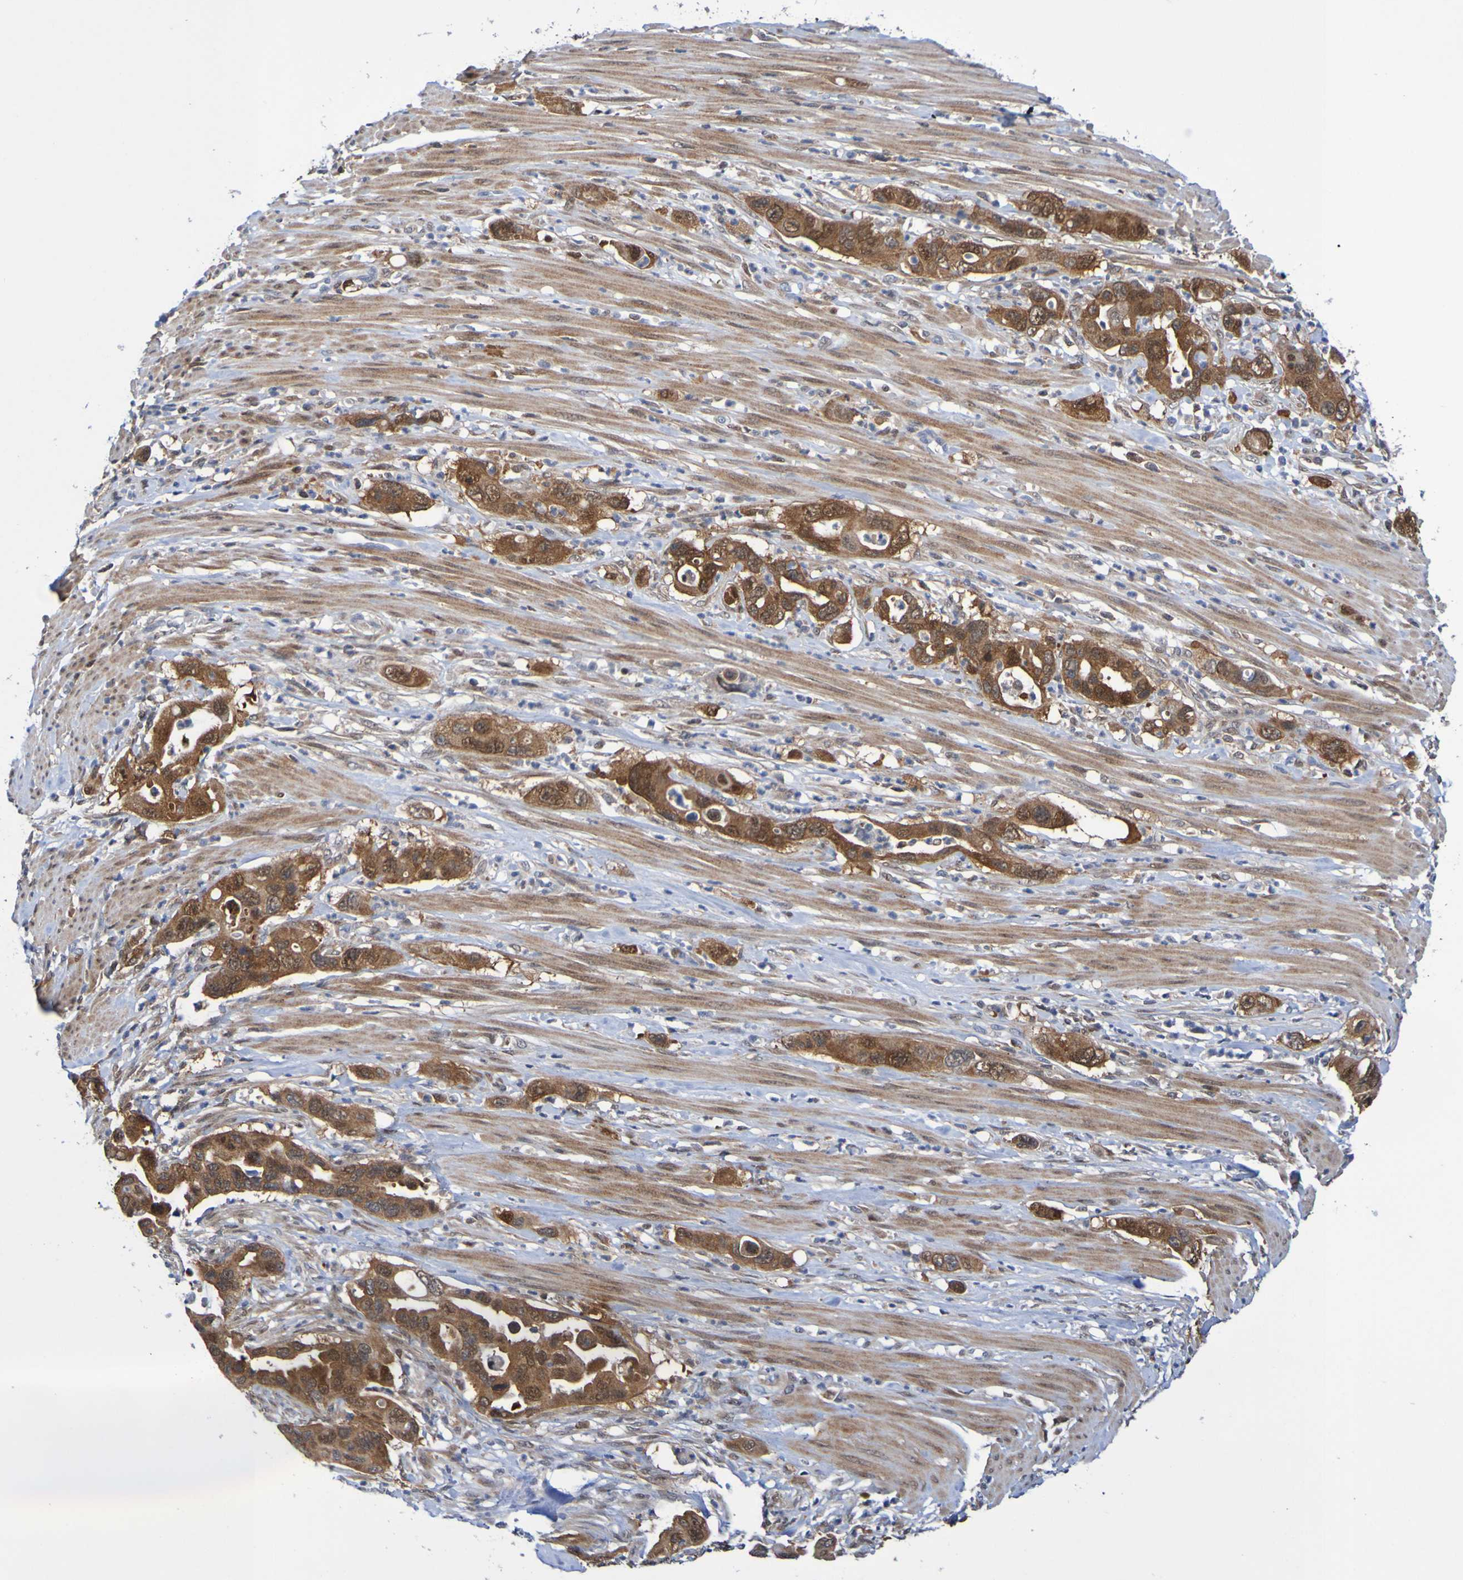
{"staining": {"intensity": "strong", "quantity": ">75%", "location": "cytoplasmic/membranous"}, "tissue": "pancreatic cancer", "cell_type": "Tumor cells", "image_type": "cancer", "snomed": [{"axis": "morphology", "description": "Adenocarcinoma, NOS"}, {"axis": "topography", "description": "Pancreas"}], "caption": "Human pancreatic cancer stained for a protein (brown) shows strong cytoplasmic/membranous positive expression in approximately >75% of tumor cells.", "gene": "ATIC", "patient": {"sex": "female", "age": 71}}